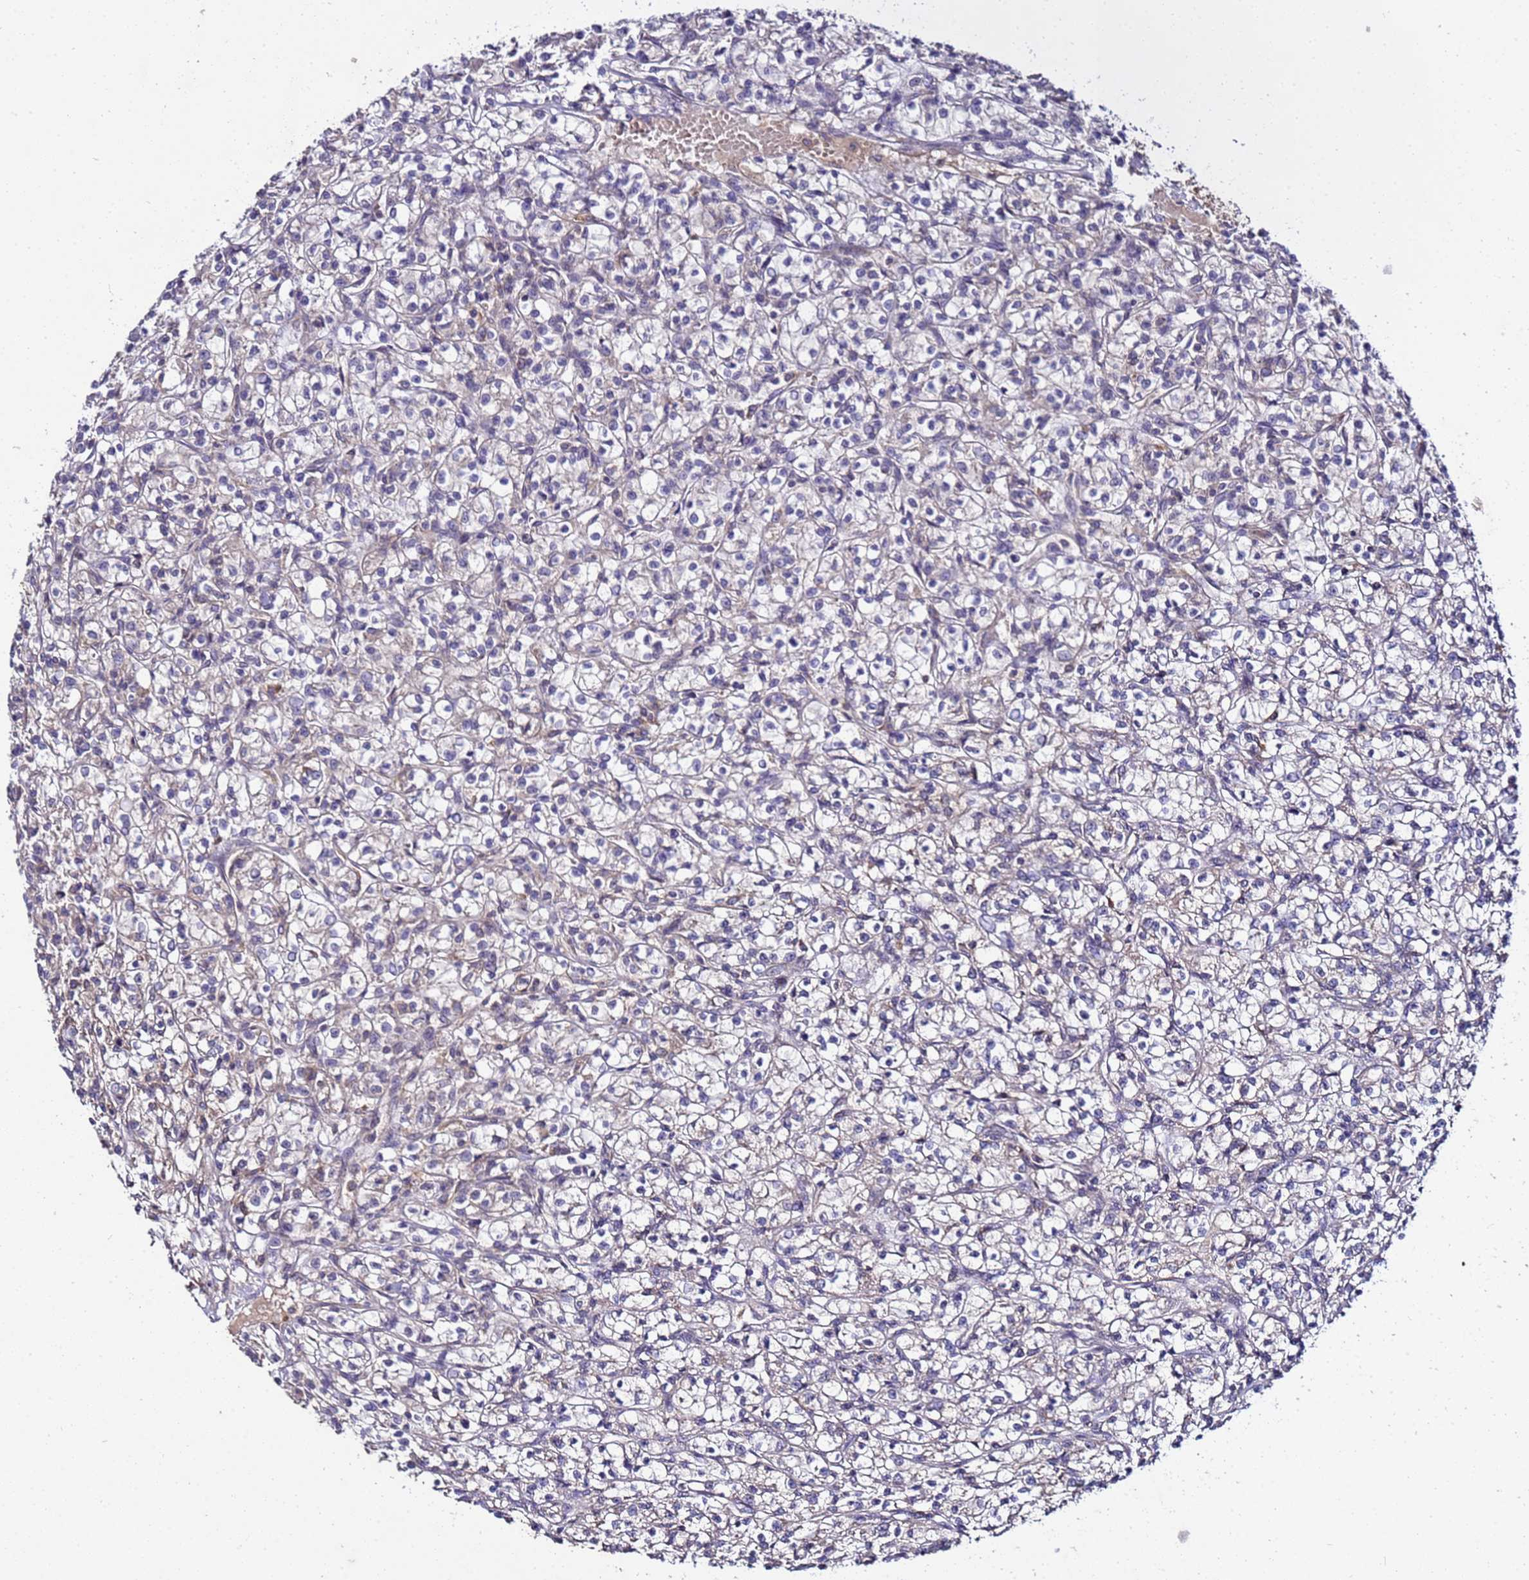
{"staining": {"intensity": "negative", "quantity": "none", "location": "none"}, "tissue": "renal cancer", "cell_type": "Tumor cells", "image_type": "cancer", "snomed": [{"axis": "morphology", "description": "Adenocarcinoma, NOS"}, {"axis": "topography", "description": "Kidney"}], "caption": "An IHC histopathology image of adenocarcinoma (renal) is shown. There is no staining in tumor cells of adenocarcinoma (renal). (DAB (3,3'-diaminobenzidine) IHC with hematoxylin counter stain).", "gene": "GSPT2", "patient": {"sex": "female", "age": 59}}